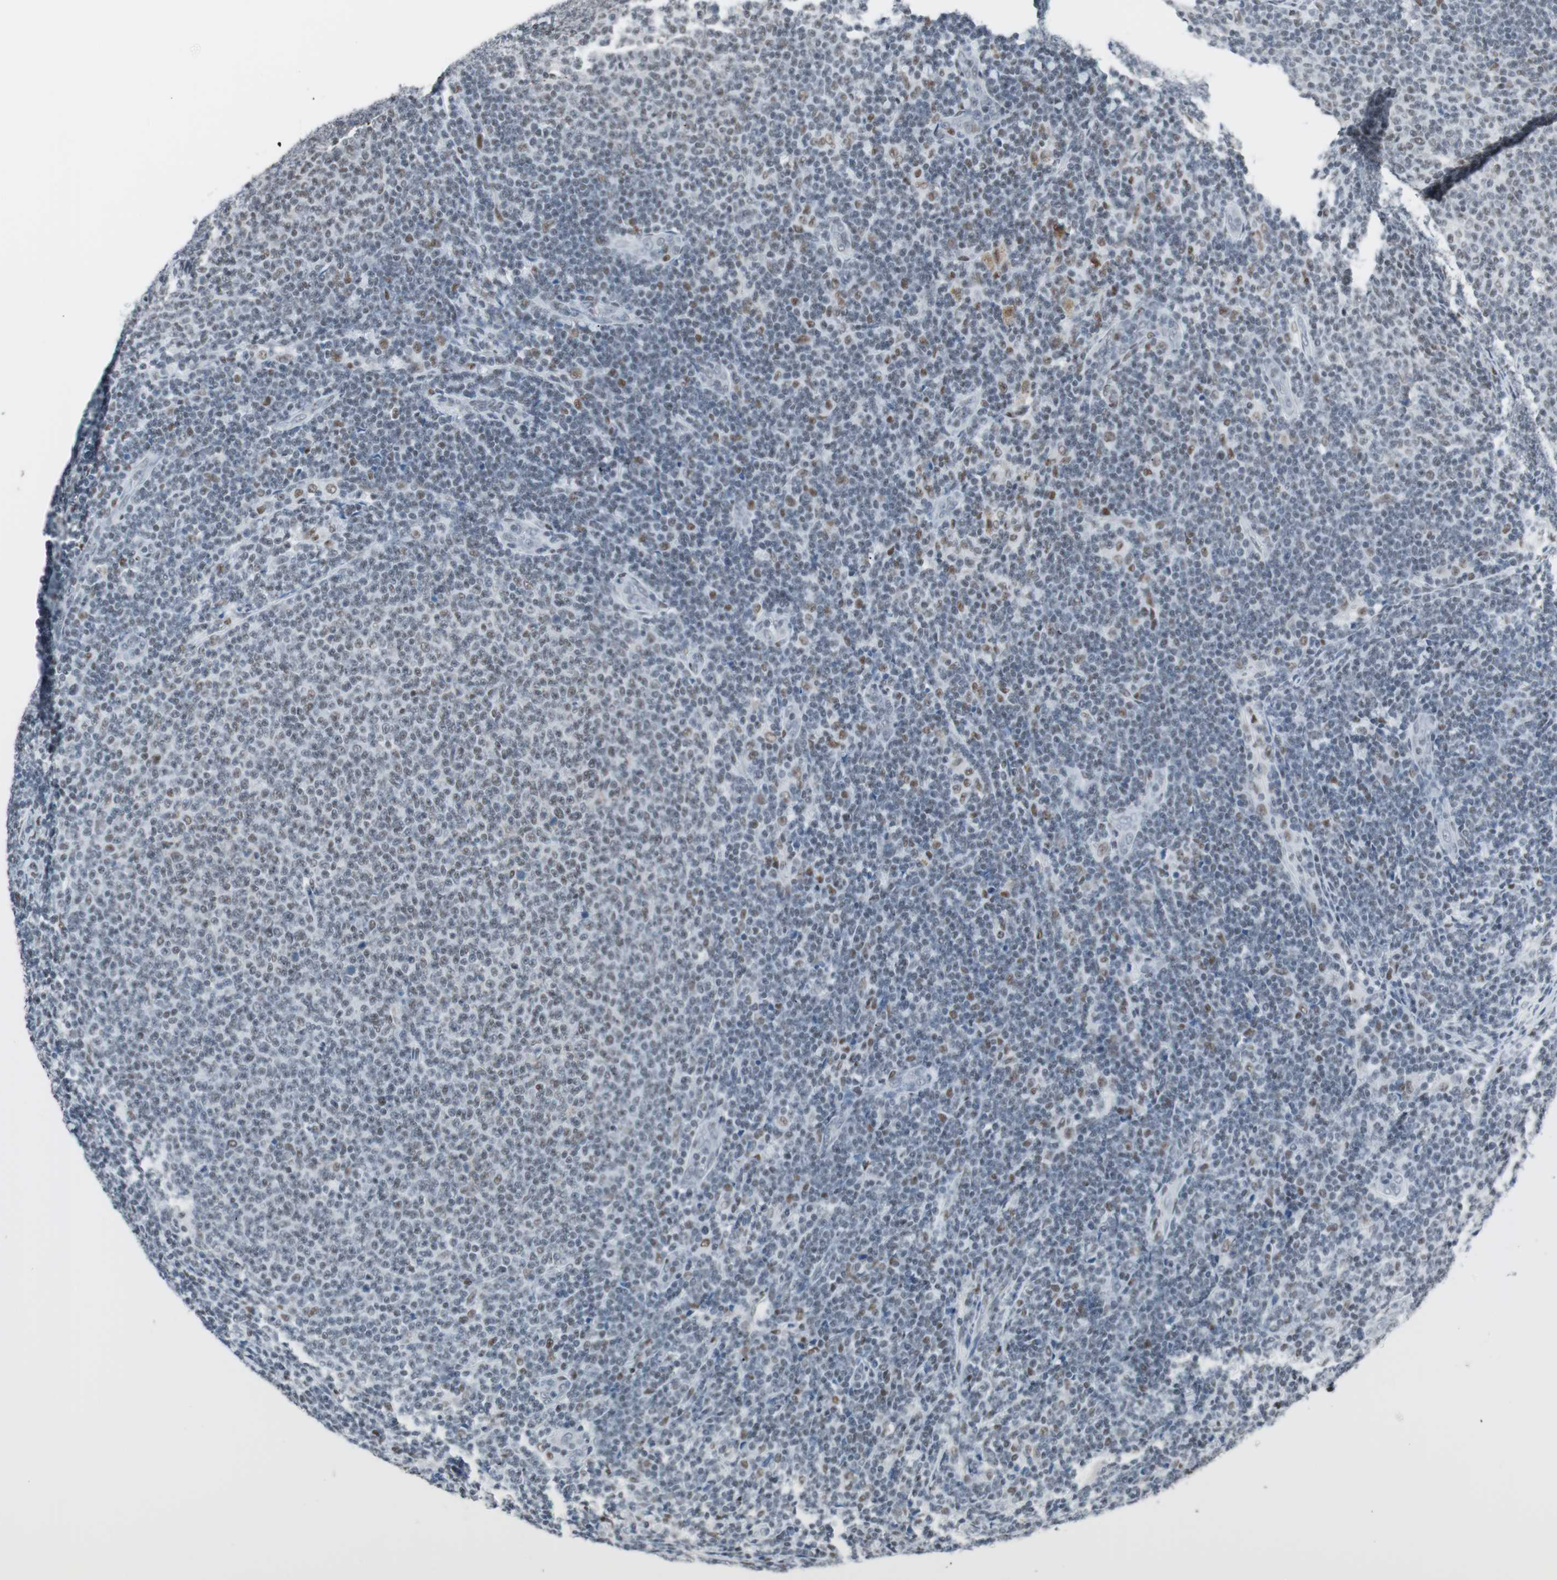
{"staining": {"intensity": "moderate", "quantity": "25%-75%", "location": "nuclear"}, "tissue": "lymphoma", "cell_type": "Tumor cells", "image_type": "cancer", "snomed": [{"axis": "morphology", "description": "Malignant lymphoma, non-Hodgkin's type, Low grade"}, {"axis": "topography", "description": "Lymph node"}], "caption": "The immunohistochemical stain shows moderate nuclear staining in tumor cells of malignant lymphoma, non-Hodgkin's type (low-grade) tissue. The staining was performed using DAB to visualize the protein expression in brown, while the nuclei were stained in blue with hematoxylin (Magnification: 20x).", "gene": "ARID1A", "patient": {"sex": "male", "age": 66}}